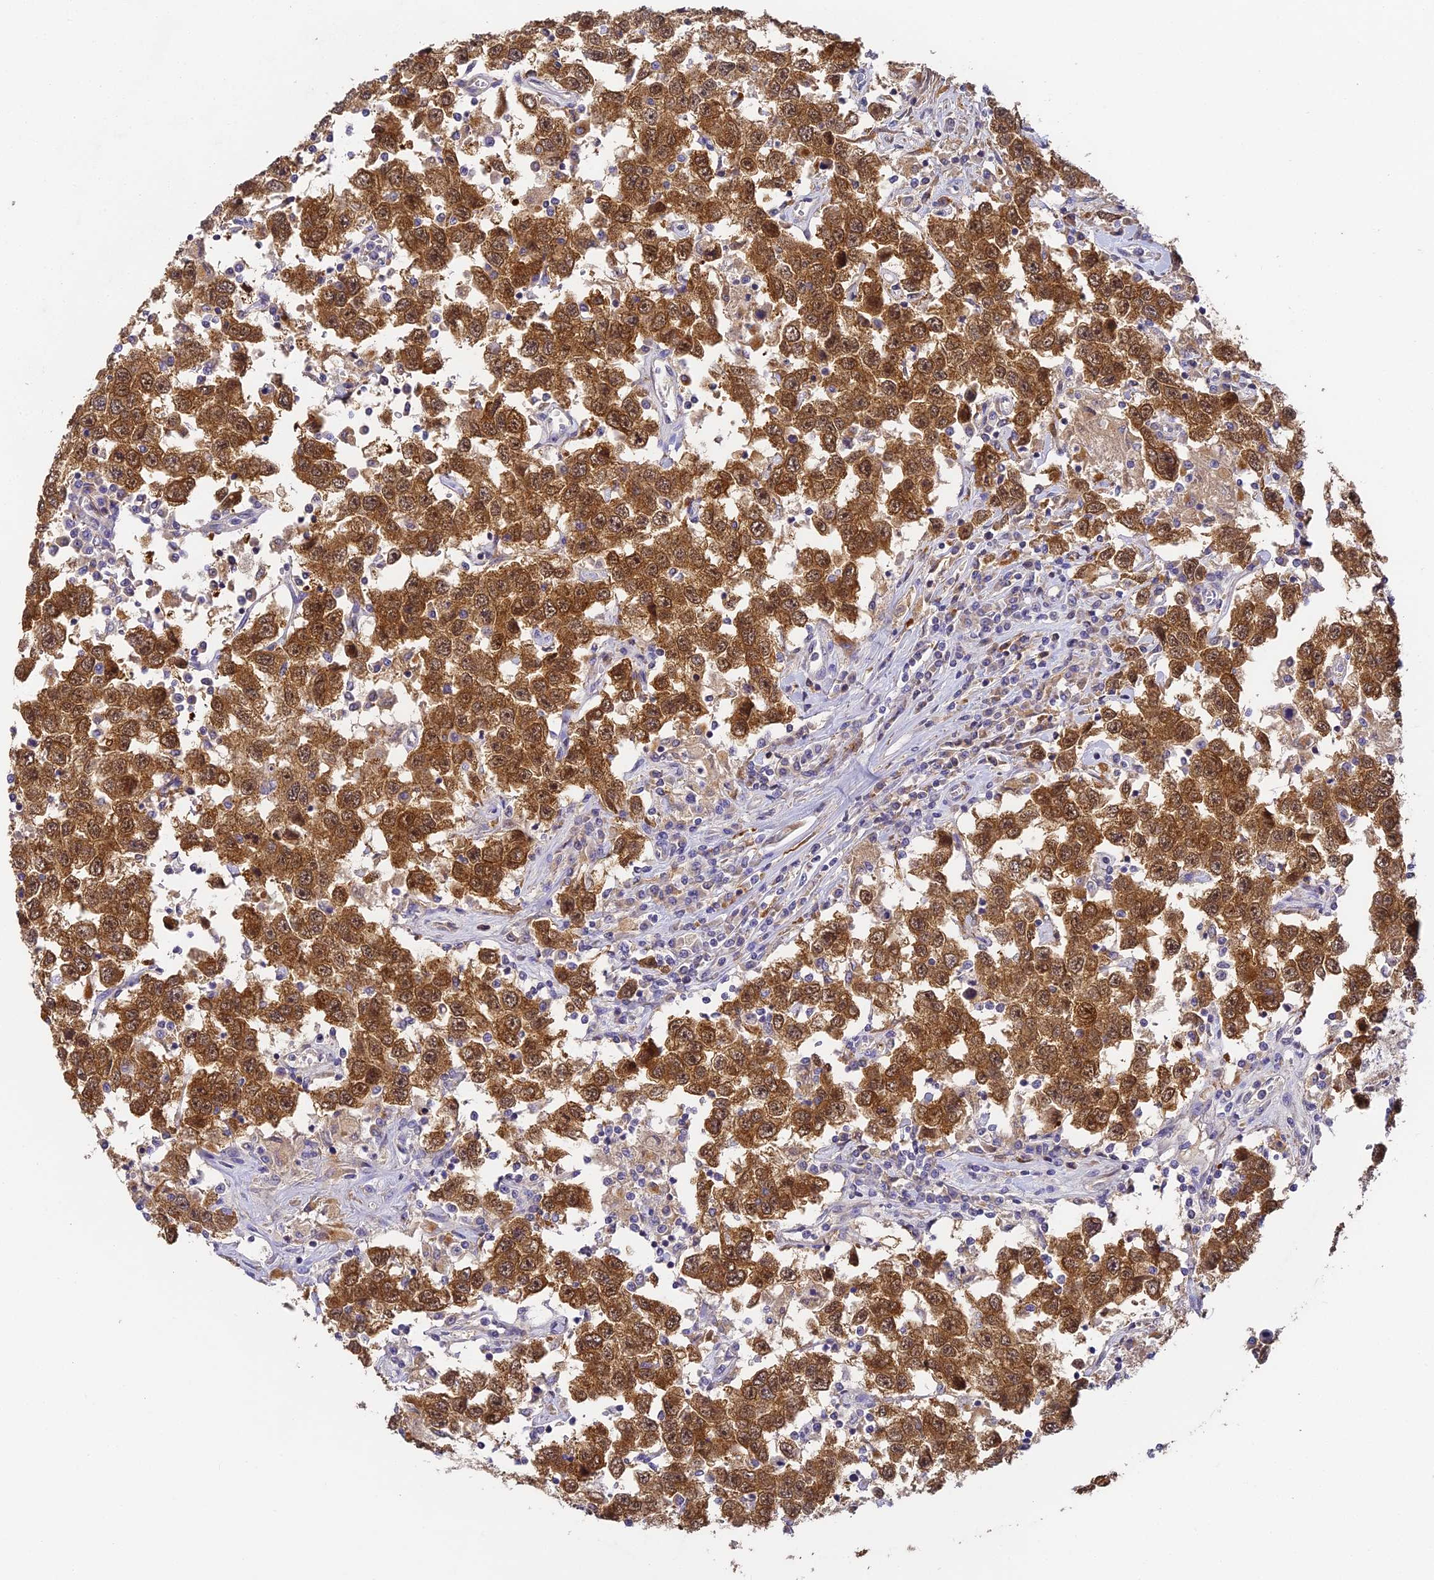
{"staining": {"intensity": "strong", "quantity": ">75%", "location": "cytoplasmic/membranous,nuclear"}, "tissue": "testis cancer", "cell_type": "Tumor cells", "image_type": "cancer", "snomed": [{"axis": "morphology", "description": "Seminoma, NOS"}, {"axis": "topography", "description": "Testis"}], "caption": "A histopathology image of human seminoma (testis) stained for a protein exhibits strong cytoplasmic/membranous and nuclear brown staining in tumor cells. (IHC, brightfield microscopy, high magnification).", "gene": "YAE1", "patient": {"sex": "male", "age": 41}}